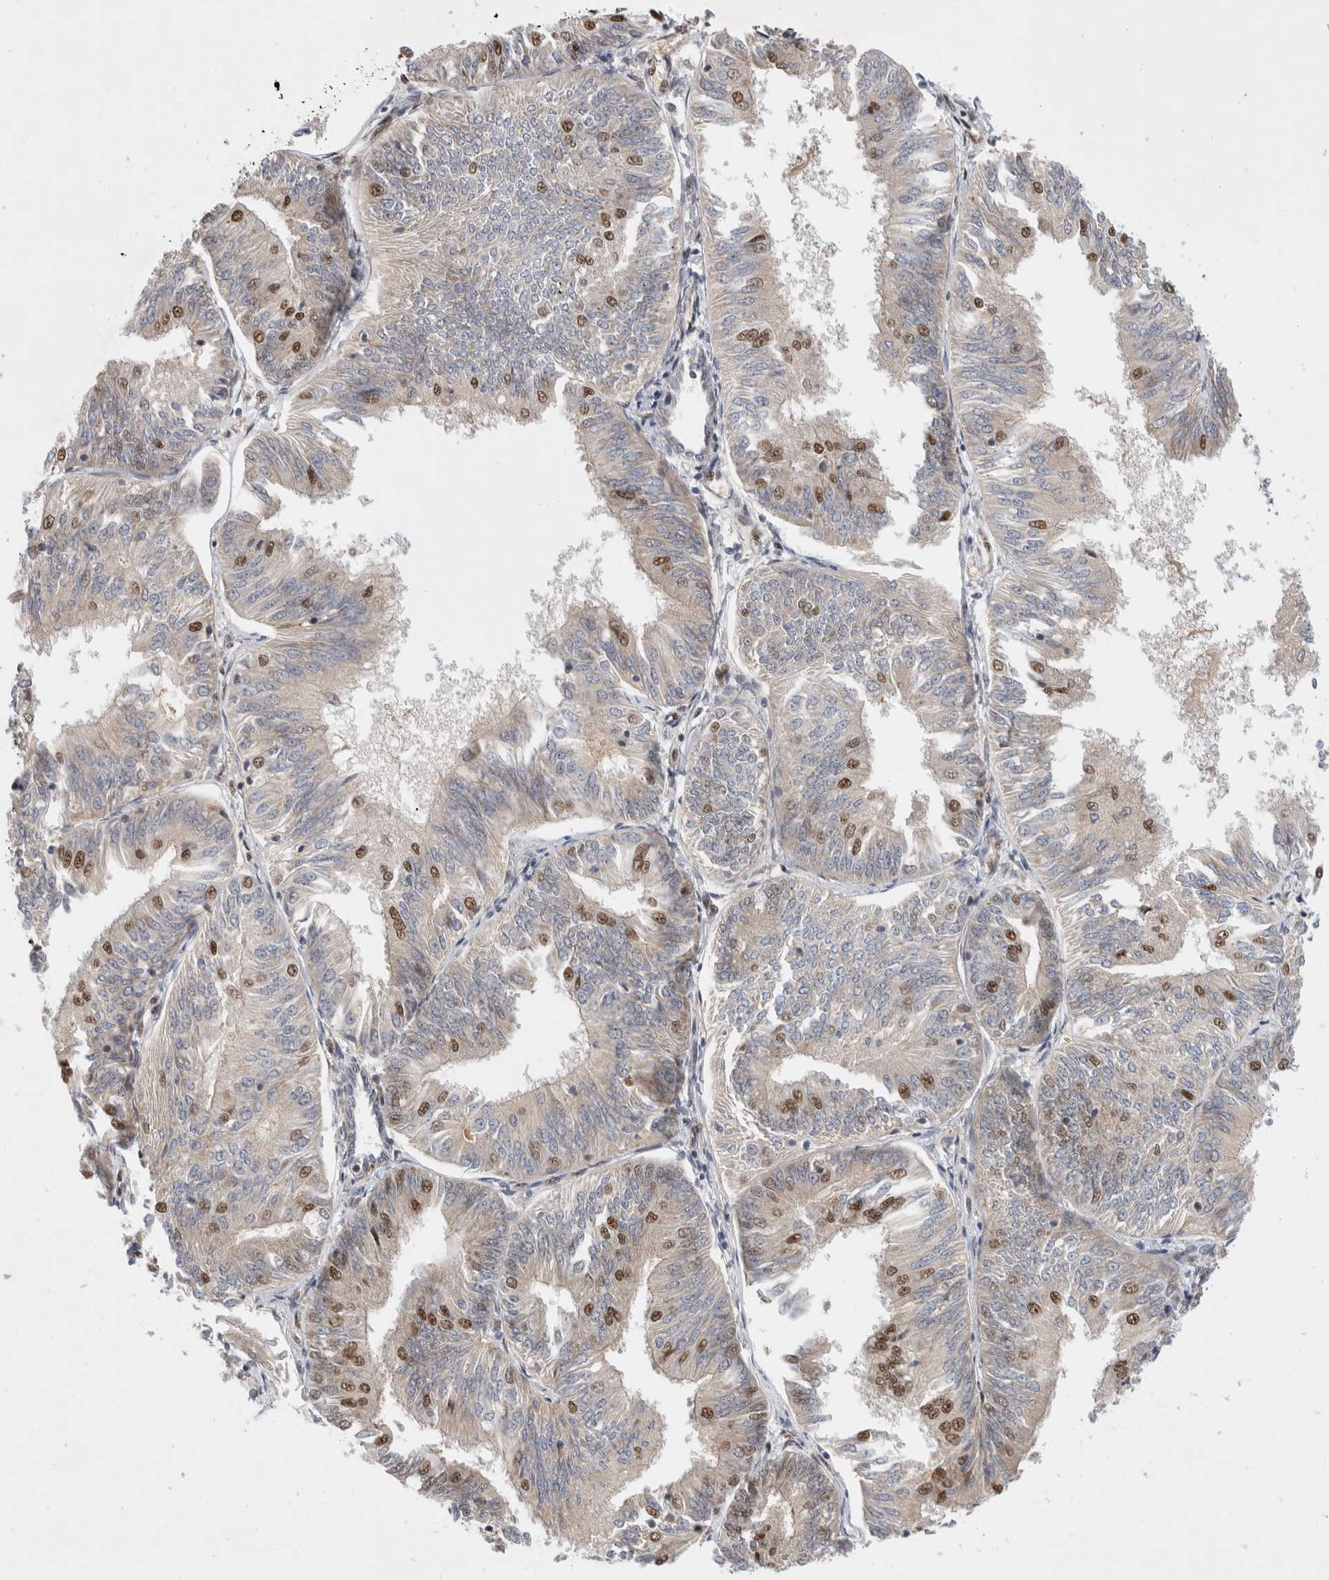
{"staining": {"intensity": "strong", "quantity": "25%-75%", "location": "nuclear"}, "tissue": "endometrial cancer", "cell_type": "Tumor cells", "image_type": "cancer", "snomed": [{"axis": "morphology", "description": "Adenocarcinoma, NOS"}, {"axis": "topography", "description": "Endometrium"}], "caption": "Strong nuclear staining for a protein is seen in about 25%-75% of tumor cells of adenocarcinoma (endometrial) using immunohistochemistry (IHC).", "gene": "NCAPG2", "patient": {"sex": "female", "age": 58}}